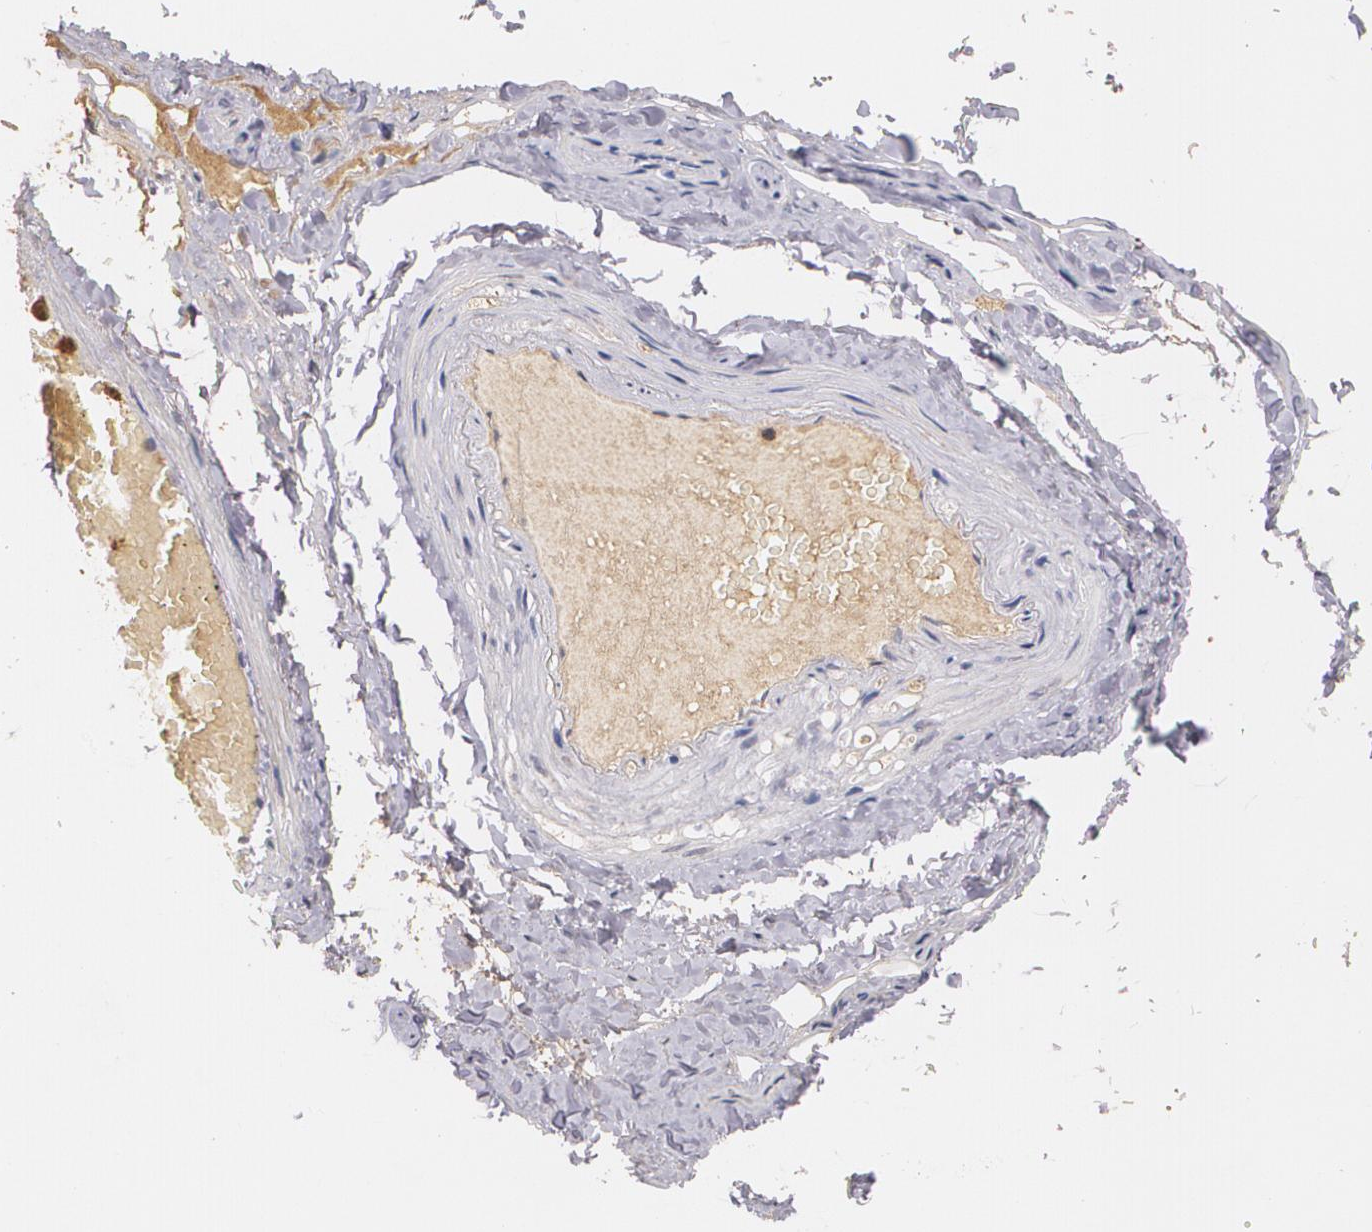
{"staining": {"intensity": "weak", "quantity": "<25%", "location": "cytoplasmic/membranous"}, "tissue": "adipose tissue", "cell_type": "Adipocytes", "image_type": "normal", "snomed": [{"axis": "morphology", "description": "Normal tissue, NOS"}, {"axis": "topography", "description": "Soft tissue"}, {"axis": "topography", "description": "Peripheral nerve tissue"}], "caption": "This is a image of immunohistochemistry staining of unremarkable adipose tissue, which shows no expression in adipocytes.", "gene": "PTS", "patient": {"sex": "female", "age": 68}}